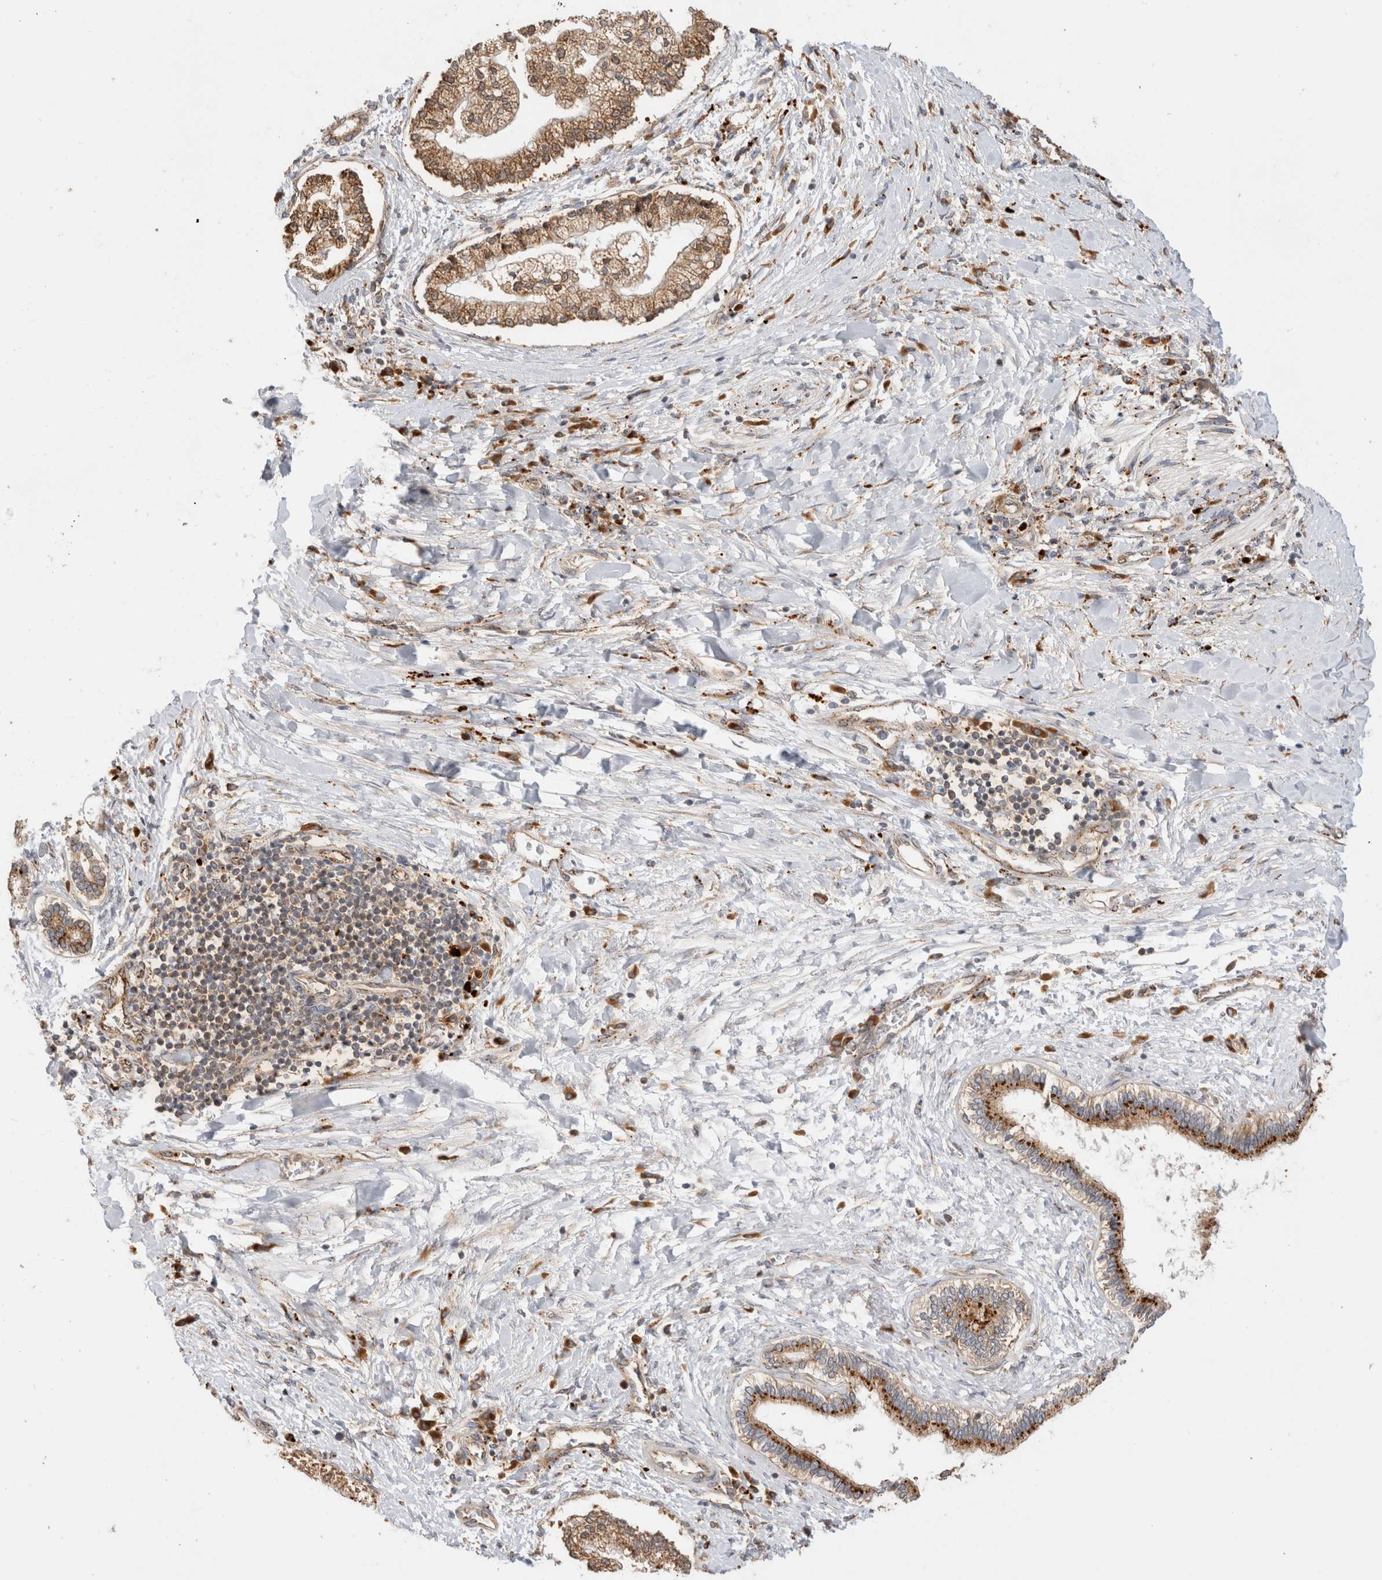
{"staining": {"intensity": "moderate", "quantity": ">75%", "location": "cytoplasmic/membranous"}, "tissue": "liver cancer", "cell_type": "Tumor cells", "image_type": "cancer", "snomed": [{"axis": "morphology", "description": "Cholangiocarcinoma"}, {"axis": "topography", "description": "Liver"}], "caption": "Cholangiocarcinoma (liver) was stained to show a protein in brown. There is medium levels of moderate cytoplasmic/membranous positivity in approximately >75% of tumor cells. Using DAB (brown) and hematoxylin (blue) stains, captured at high magnification using brightfield microscopy.", "gene": "ACTL9", "patient": {"sex": "male", "age": 50}}